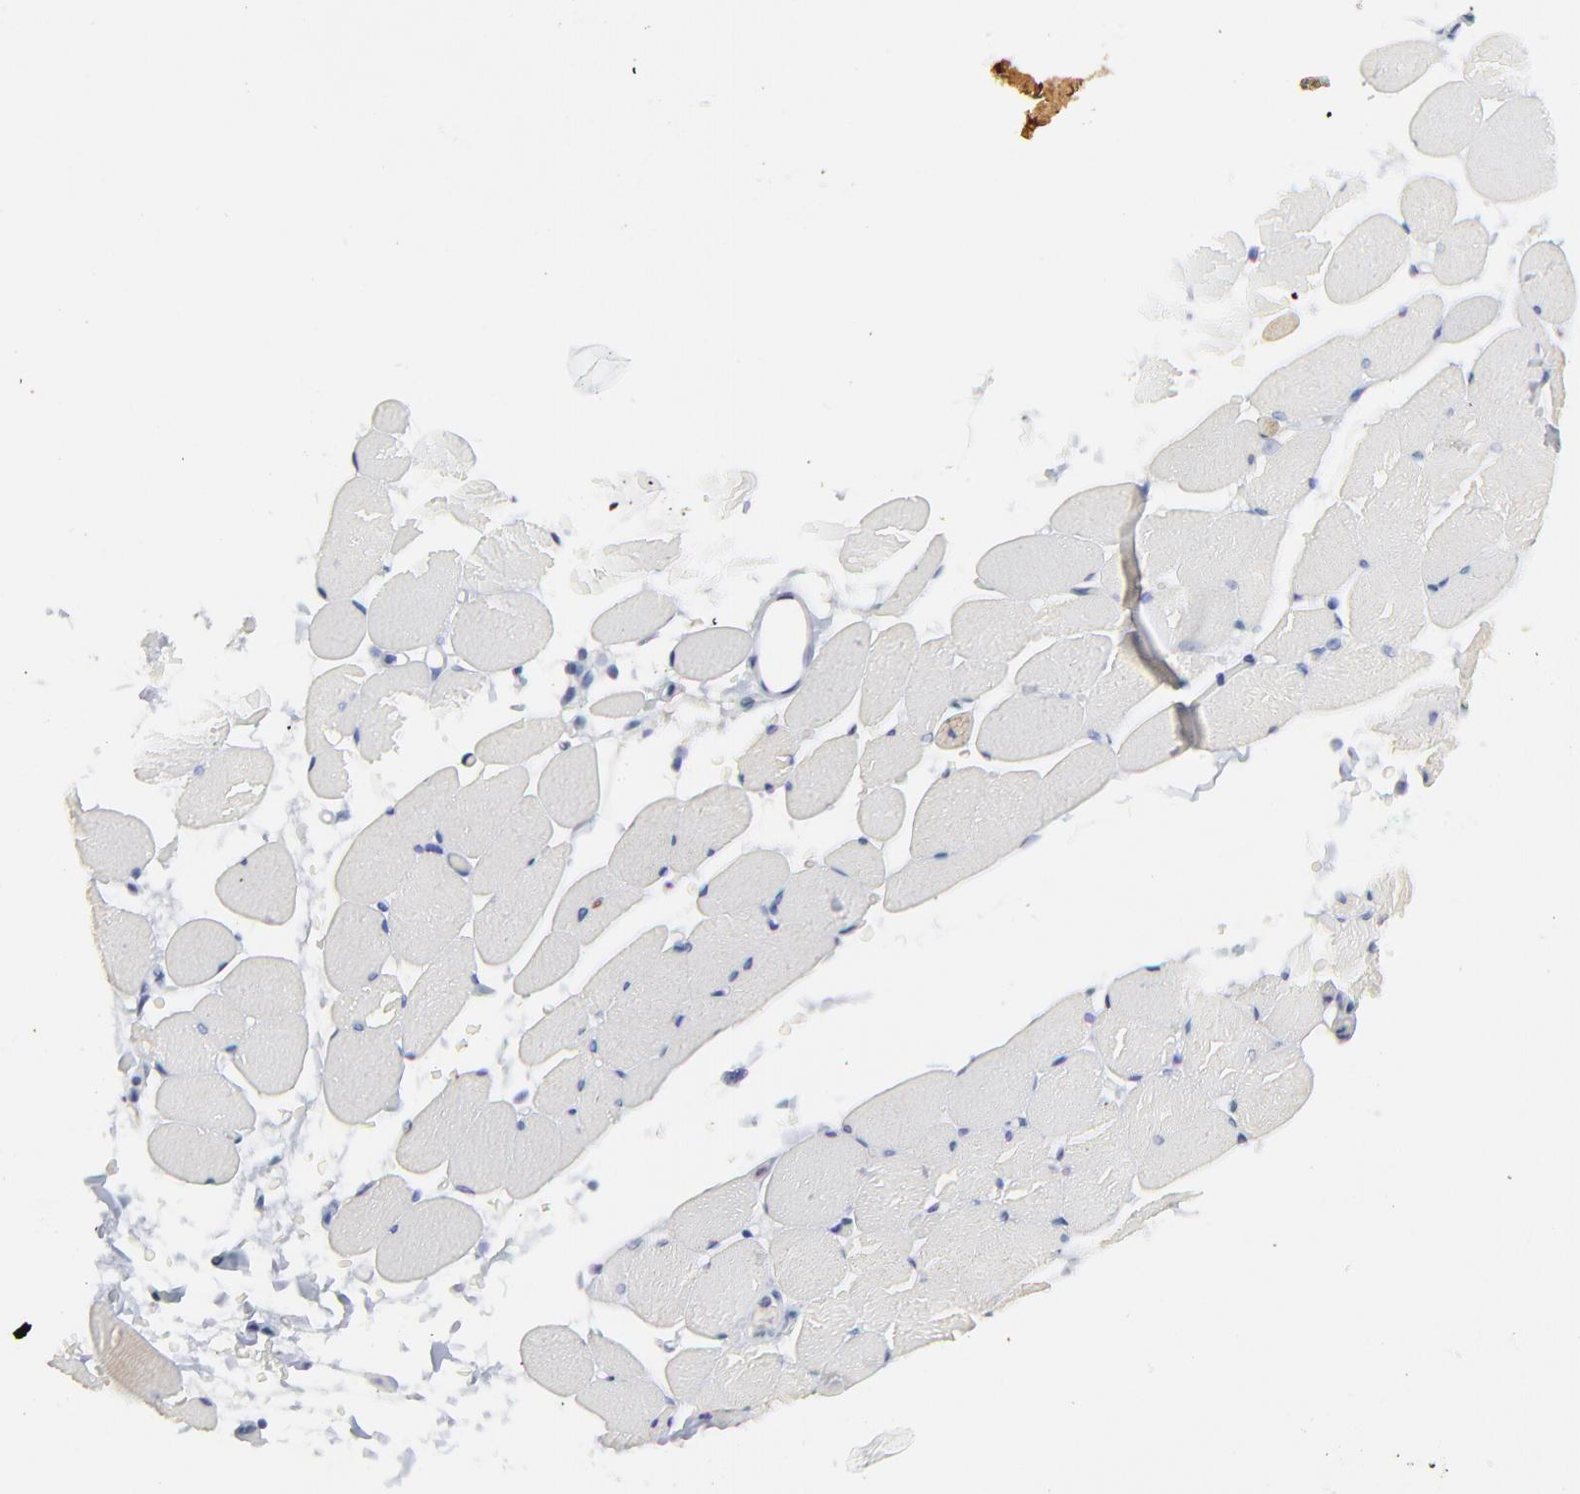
{"staining": {"intensity": "negative", "quantity": "none", "location": "none"}, "tissue": "skeletal muscle", "cell_type": "Myocytes", "image_type": "normal", "snomed": [{"axis": "morphology", "description": "Normal tissue, NOS"}, {"axis": "topography", "description": "Skeletal muscle"}, {"axis": "topography", "description": "Parathyroid gland"}], "caption": "High power microscopy image of an immunohistochemistry histopathology image of normal skeletal muscle, revealing no significant positivity in myocytes. The staining was performed using DAB to visualize the protein expression in brown, while the nuclei were stained in blue with hematoxylin (Magnification: 20x).", "gene": "NCAPH", "patient": {"sex": "female", "age": 37}}